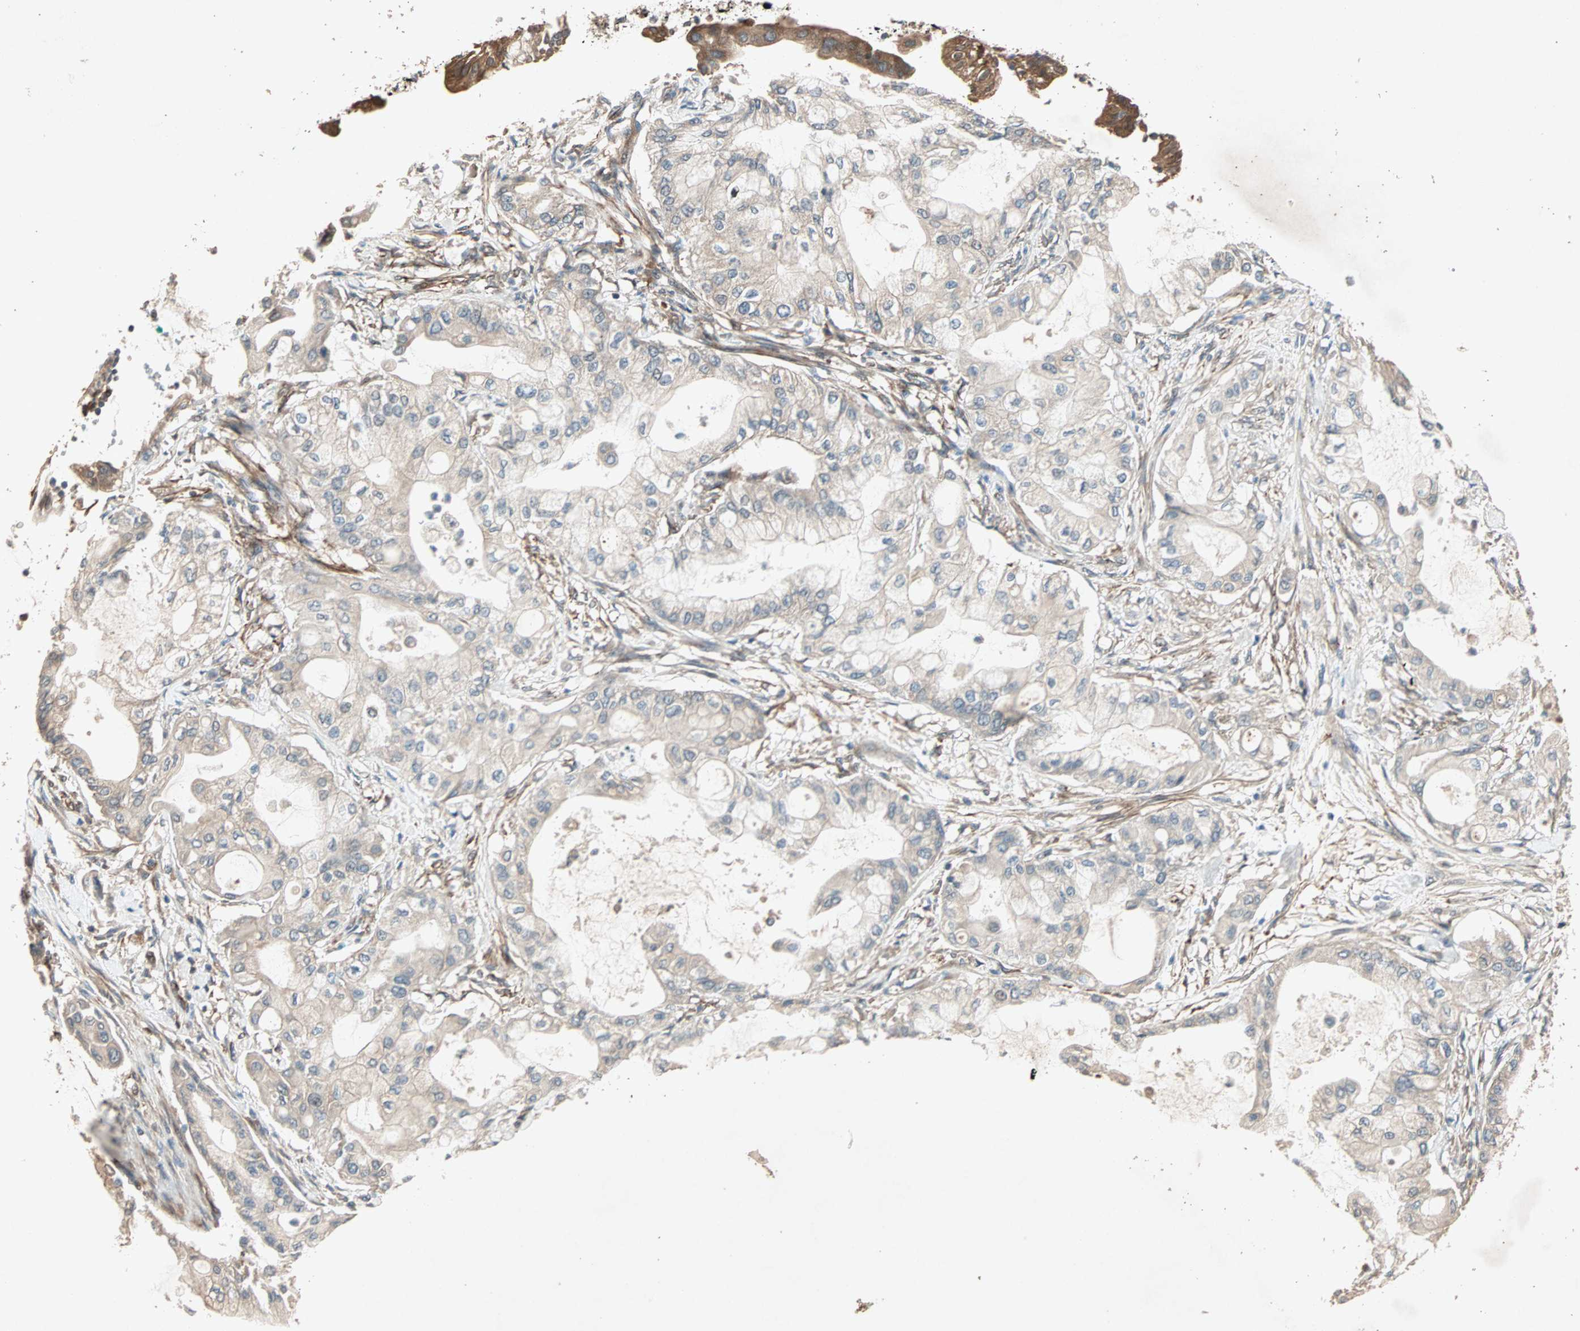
{"staining": {"intensity": "weak", "quantity": "25%-75%", "location": "cytoplasmic/membranous"}, "tissue": "pancreatic cancer", "cell_type": "Tumor cells", "image_type": "cancer", "snomed": [{"axis": "morphology", "description": "Adenocarcinoma, NOS"}, {"axis": "morphology", "description": "Adenocarcinoma, metastatic, NOS"}, {"axis": "topography", "description": "Lymph node"}, {"axis": "topography", "description": "Pancreas"}, {"axis": "topography", "description": "Duodenum"}], "caption": "This photomicrograph displays immunohistochemistry staining of metastatic adenocarcinoma (pancreatic), with low weak cytoplasmic/membranous staining in about 25%-75% of tumor cells.", "gene": "SDSL", "patient": {"sex": "female", "age": 64}}